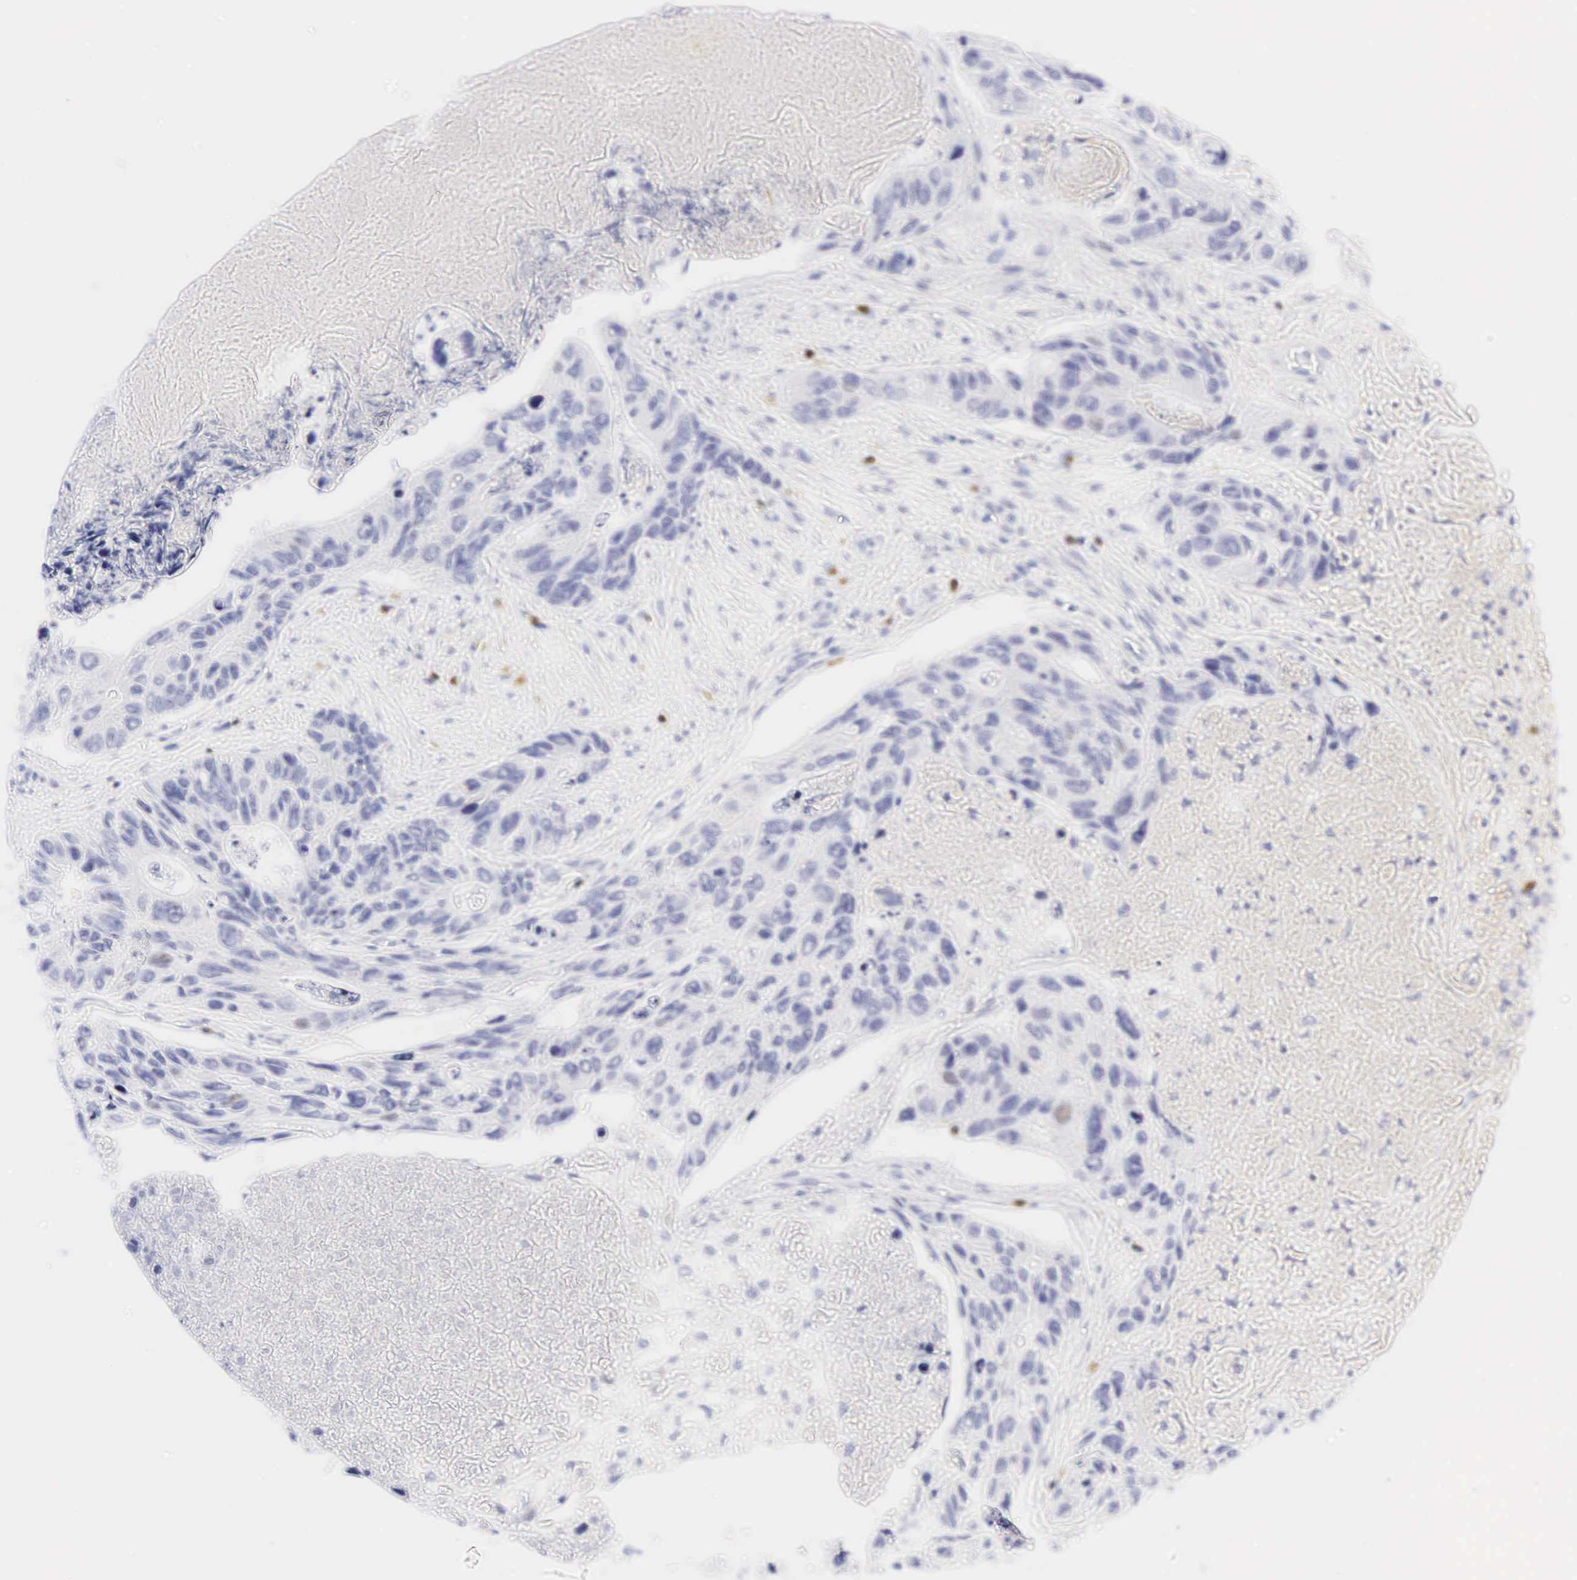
{"staining": {"intensity": "negative", "quantity": "none", "location": "none"}, "tissue": "colorectal cancer", "cell_type": "Tumor cells", "image_type": "cancer", "snomed": [{"axis": "morphology", "description": "Adenocarcinoma, NOS"}, {"axis": "topography", "description": "Colon"}], "caption": "Image shows no significant protein expression in tumor cells of adenocarcinoma (colorectal).", "gene": "CD3E", "patient": {"sex": "female", "age": 86}}